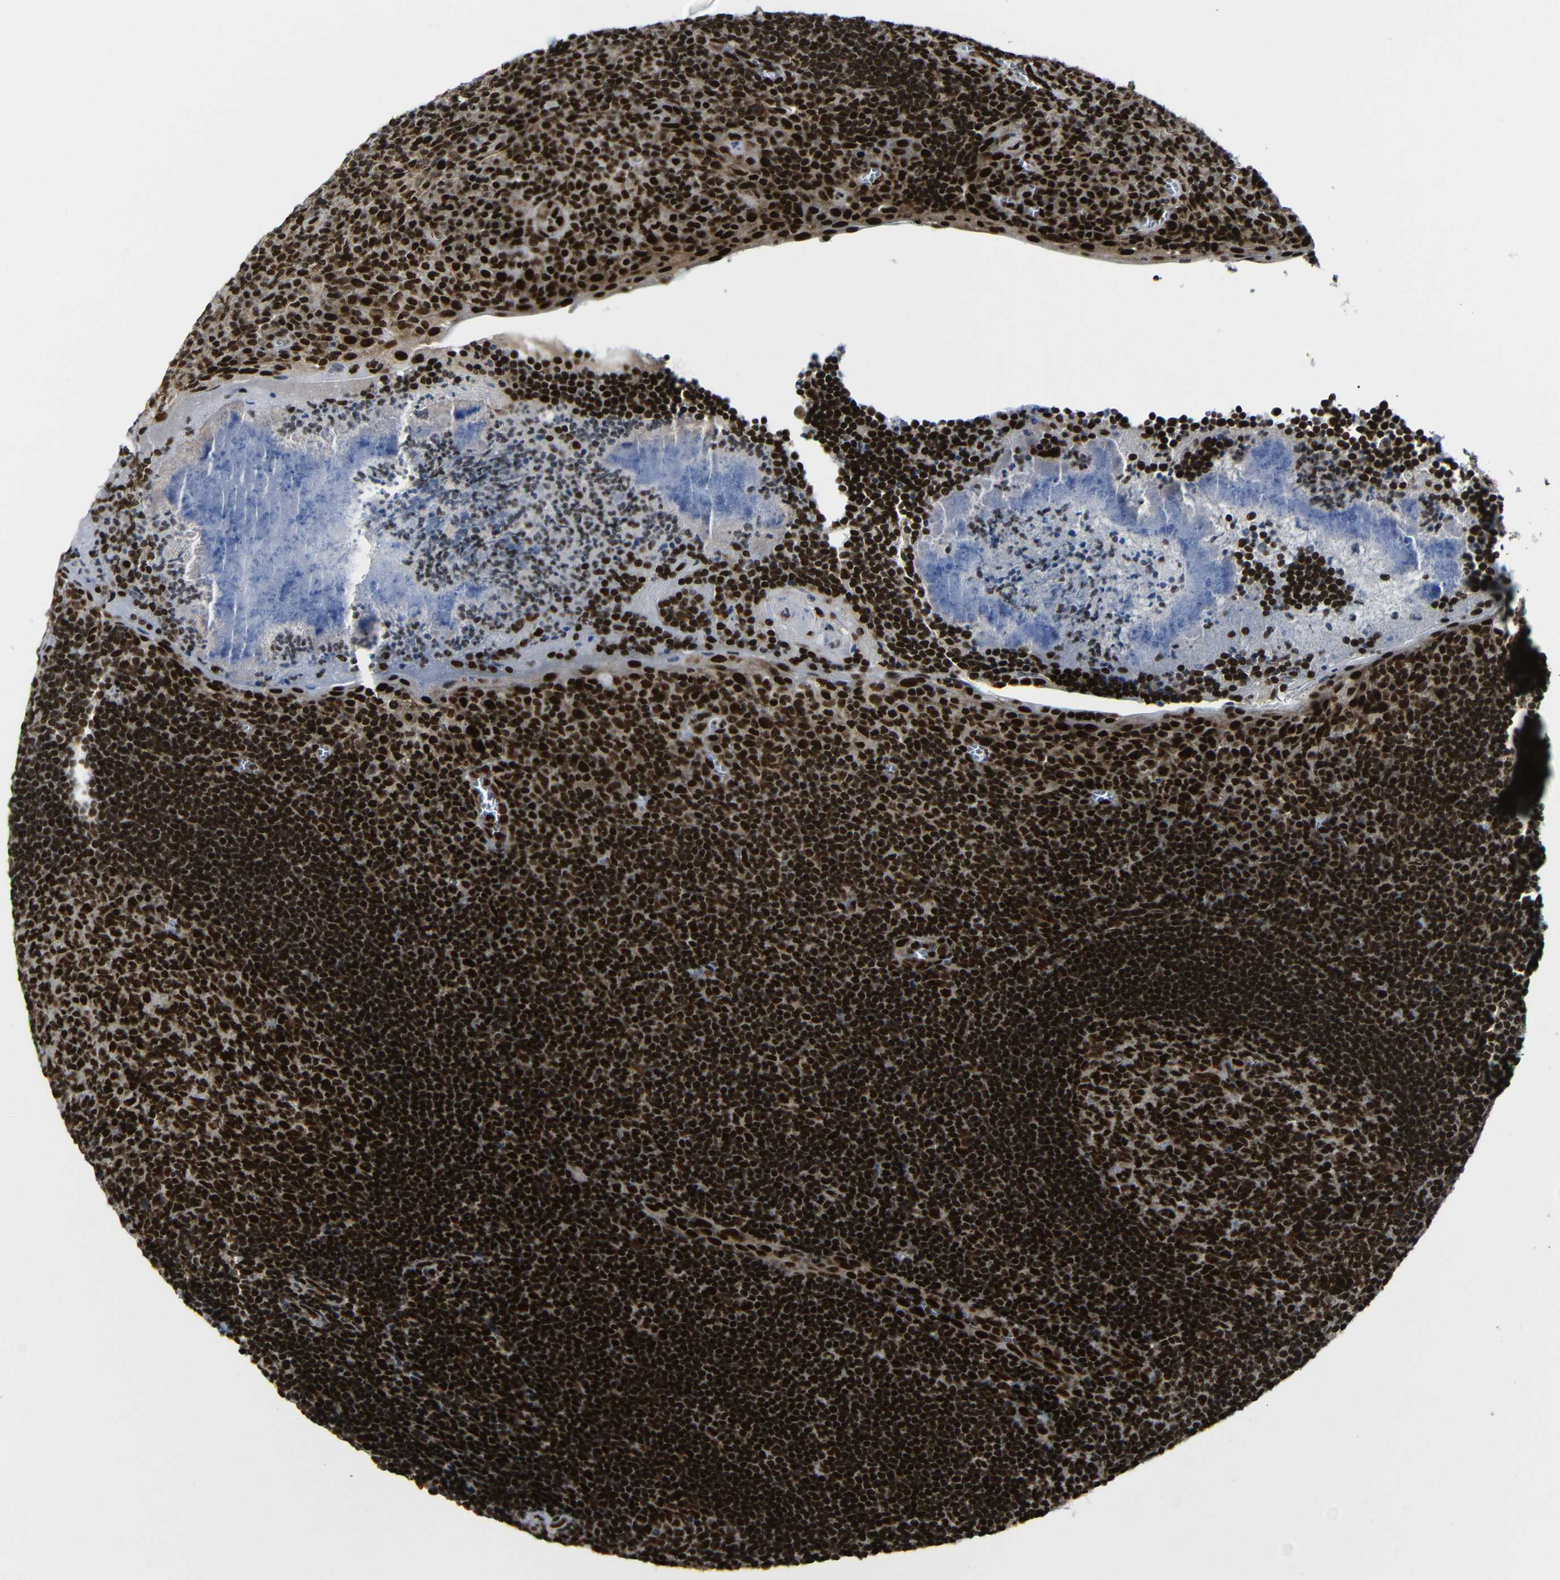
{"staining": {"intensity": "strong", "quantity": ">75%", "location": "nuclear"}, "tissue": "tonsil", "cell_type": "Germinal center cells", "image_type": "normal", "snomed": [{"axis": "morphology", "description": "Normal tissue, NOS"}, {"axis": "topography", "description": "Tonsil"}], "caption": "High-power microscopy captured an immunohistochemistry (IHC) photomicrograph of normal tonsil, revealing strong nuclear staining in approximately >75% of germinal center cells. (Stains: DAB (3,3'-diaminobenzidine) in brown, nuclei in blue, Microscopy: brightfield microscopy at high magnification).", "gene": "PTBP1", "patient": {"sex": "male", "age": 37}}